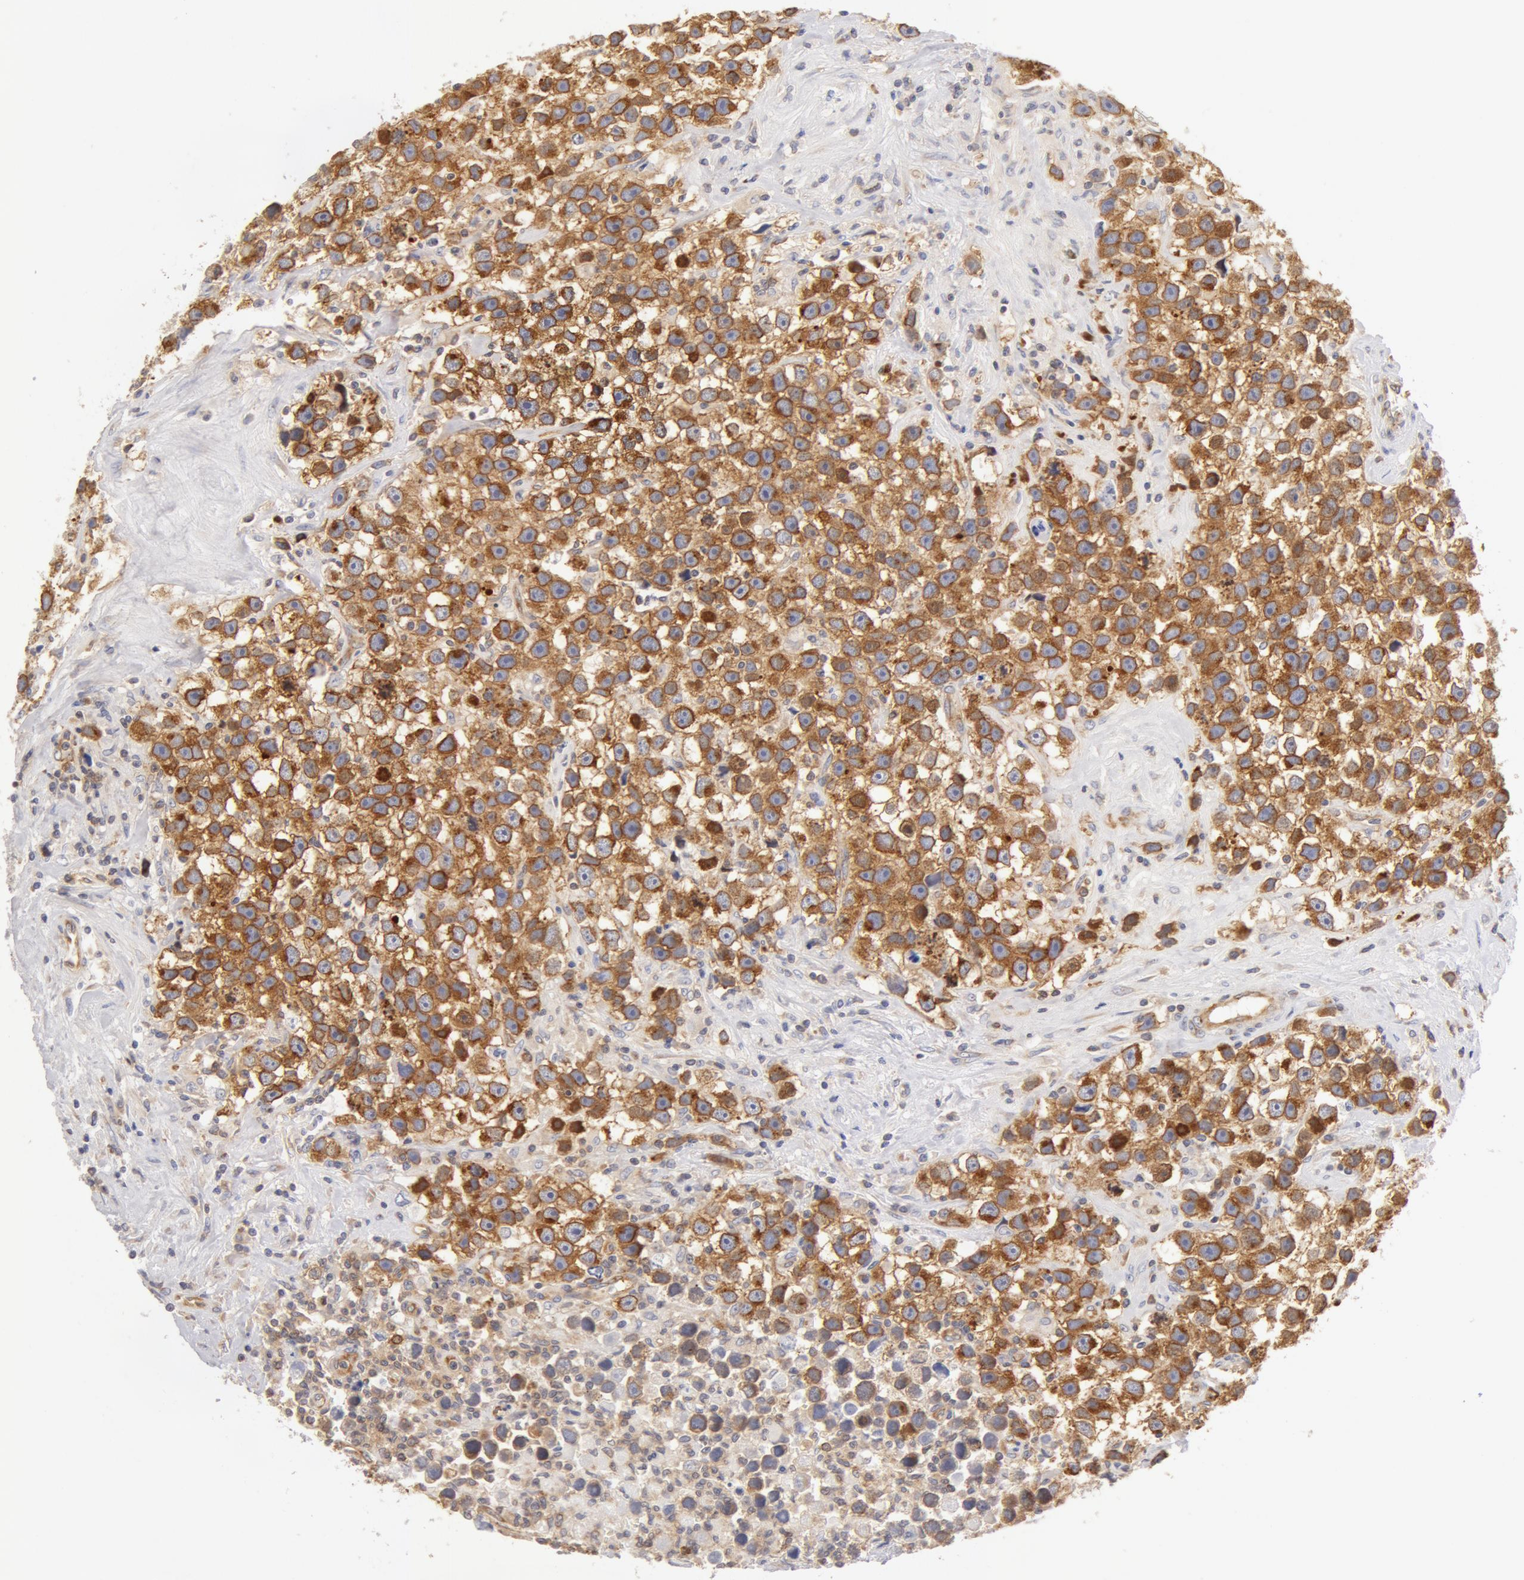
{"staining": {"intensity": "moderate", "quantity": ">75%", "location": "cytoplasmic/membranous"}, "tissue": "testis cancer", "cell_type": "Tumor cells", "image_type": "cancer", "snomed": [{"axis": "morphology", "description": "Seminoma, NOS"}, {"axis": "topography", "description": "Testis"}], "caption": "Approximately >75% of tumor cells in human testis cancer exhibit moderate cytoplasmic/membranous protein expression as visualized by brown immunohistochemical staining.", "gene": "DDX3Y", "patient": {"sex": "male", "age": 43}}